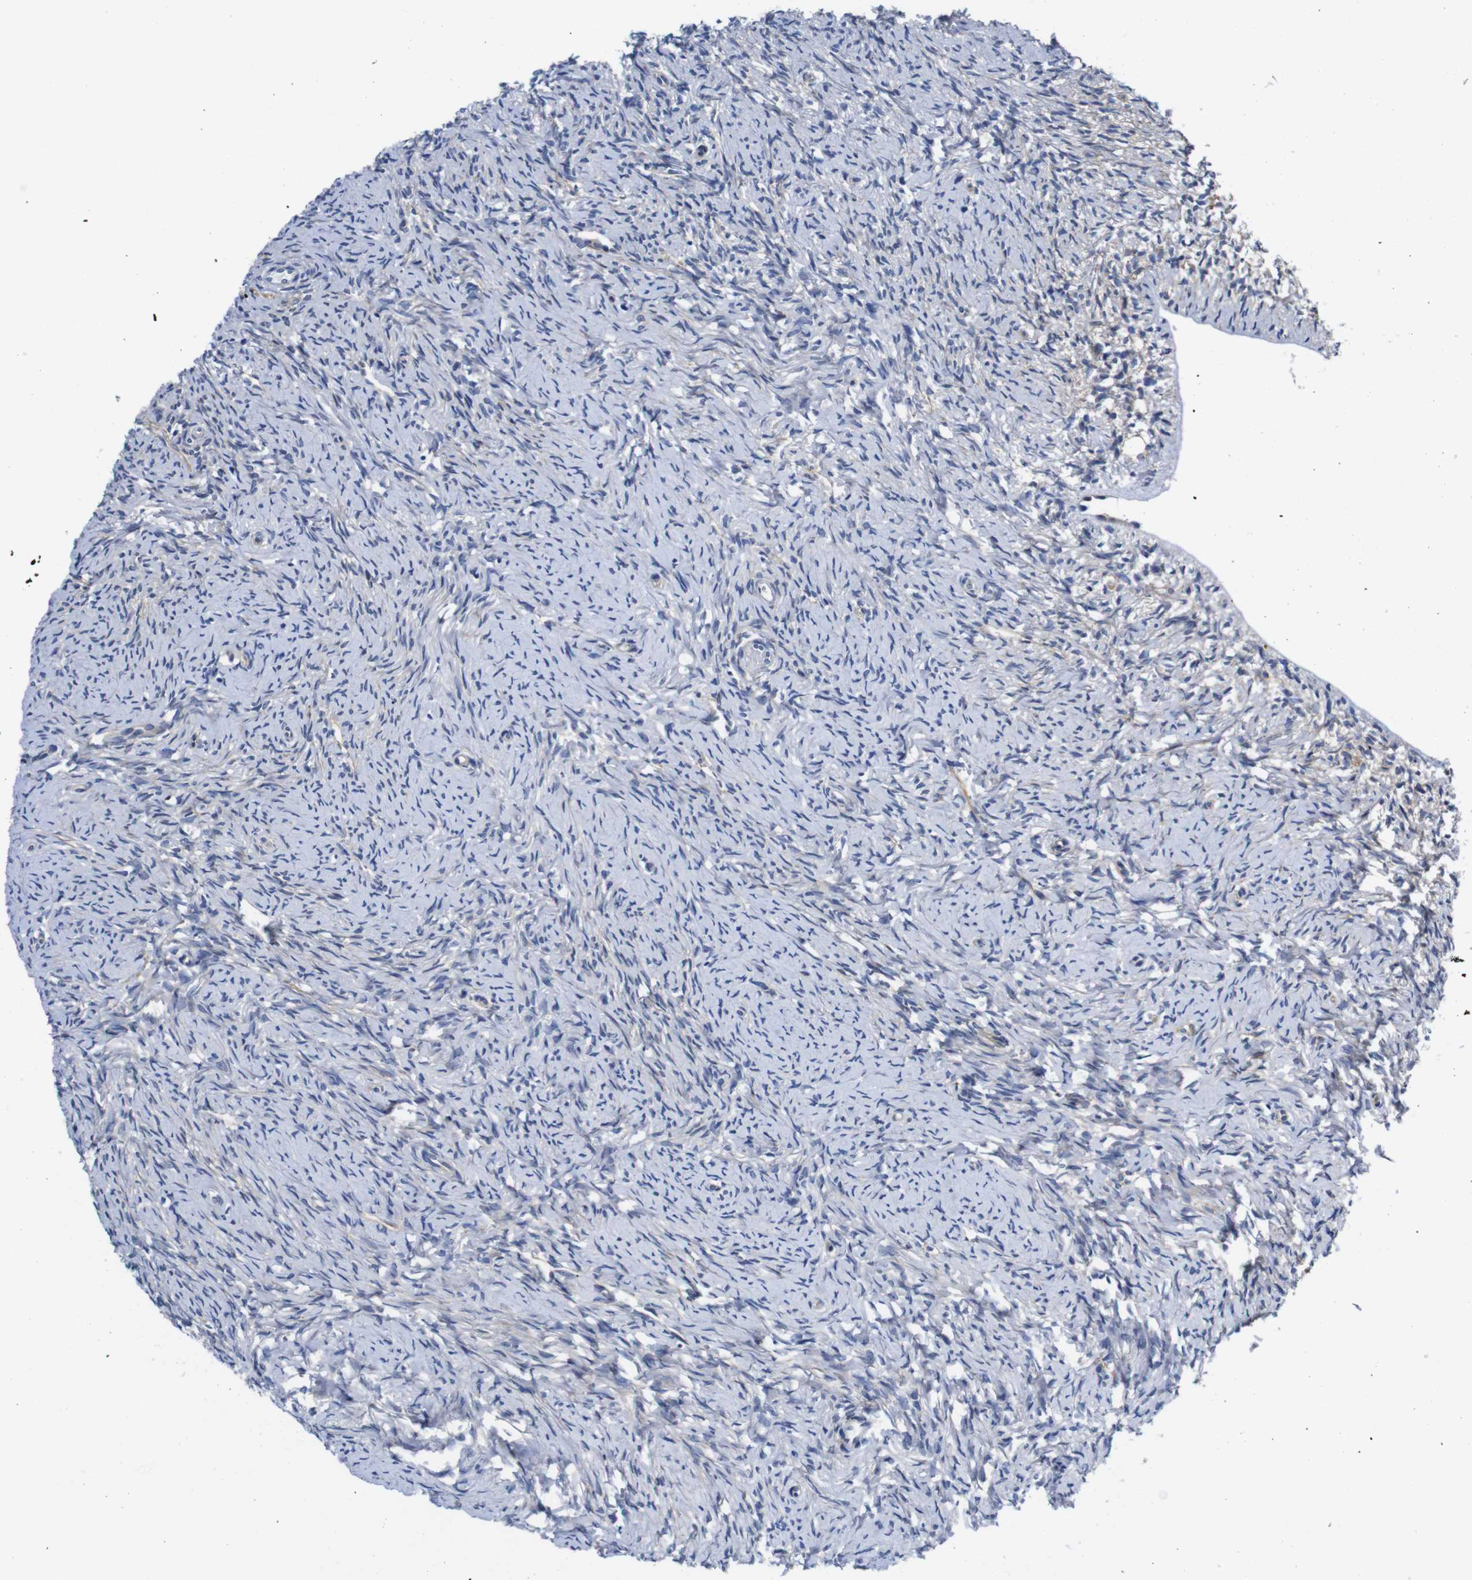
{"staining": {"intensity": "weak", "quantity": "<25%", "location": "cytoplasmic/membranous"}, "tissue": "ovary", "cell_type": "Ovarian stroma cells", "image_type": "normal", "snomed": [{"axis": "morphology", "description": "Normal tissue, NOS"}, {"axis": "topography", "description": "Ovary"}], "caption": "Protein analysis of normal ovary displays no significant positivity in ovarian stroma cells.", "gene": "GIMAP2", "patient": {"sex": "female", "age": 33}}